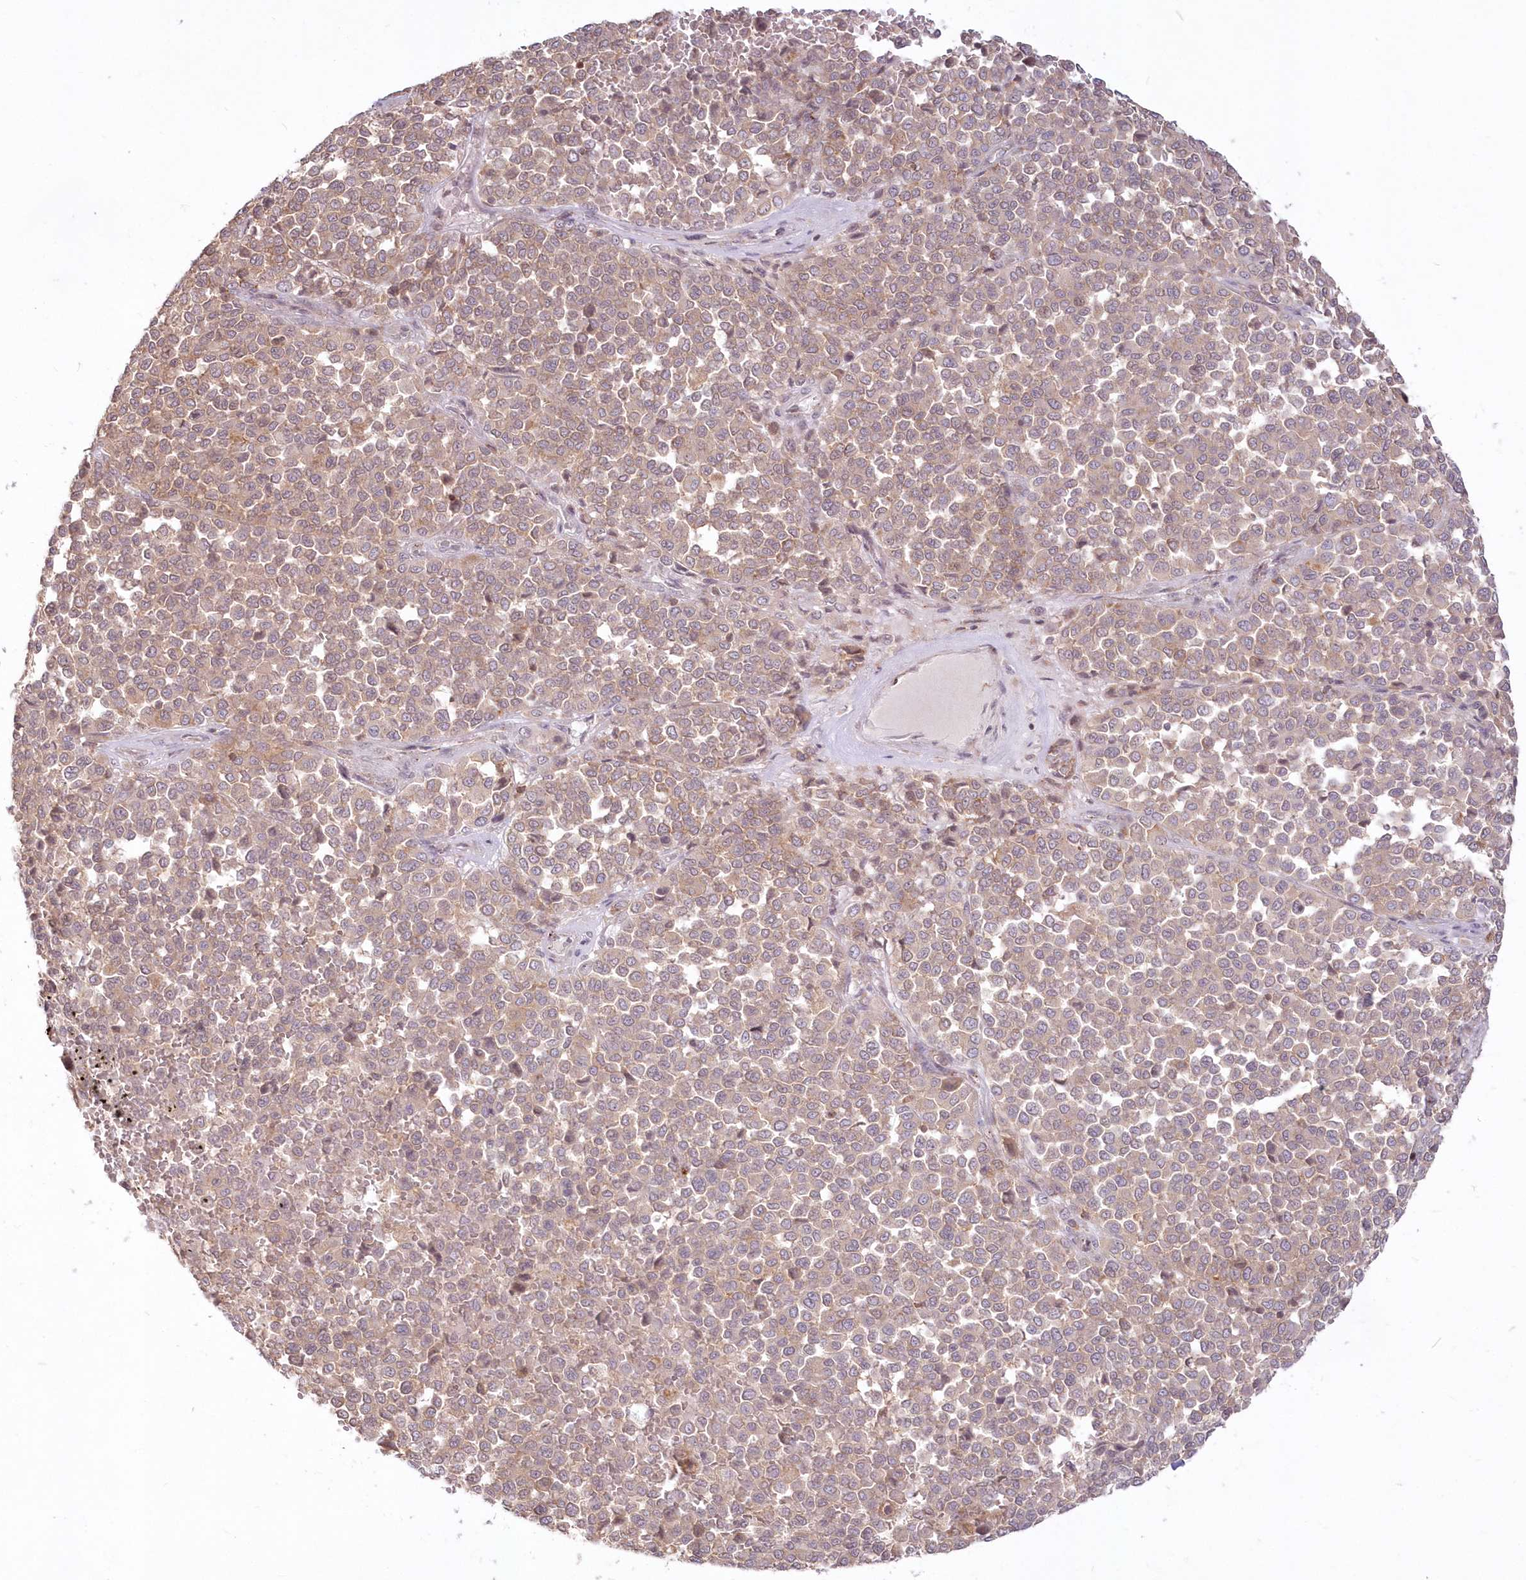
{"staining": {"intensity": "weak", "quantity": ">75%", "location": "cytoplasmic/membranous"}, "tissue": "melanoma", "cell_type": "Tumor cells", "image_type": "cancer", "snomed": [{"axis": "morphology", "description": "Malignant melanoma, Metastatic site"}, {"axis": "topography", "description": "Pancreas"}], "caption": "Immunohistochemistry micrograph of neoplastic tissue: human melanoma stained using immunohistochemistry (IHC) displays low levels of weak protein expression localized specifically in the cytoplasmic/membranous of tumor cells, appearing as a cytoplasmic/membranous brown color.", "gene": "MTMR3", "patient": {"sex": "female", "age": 30}}